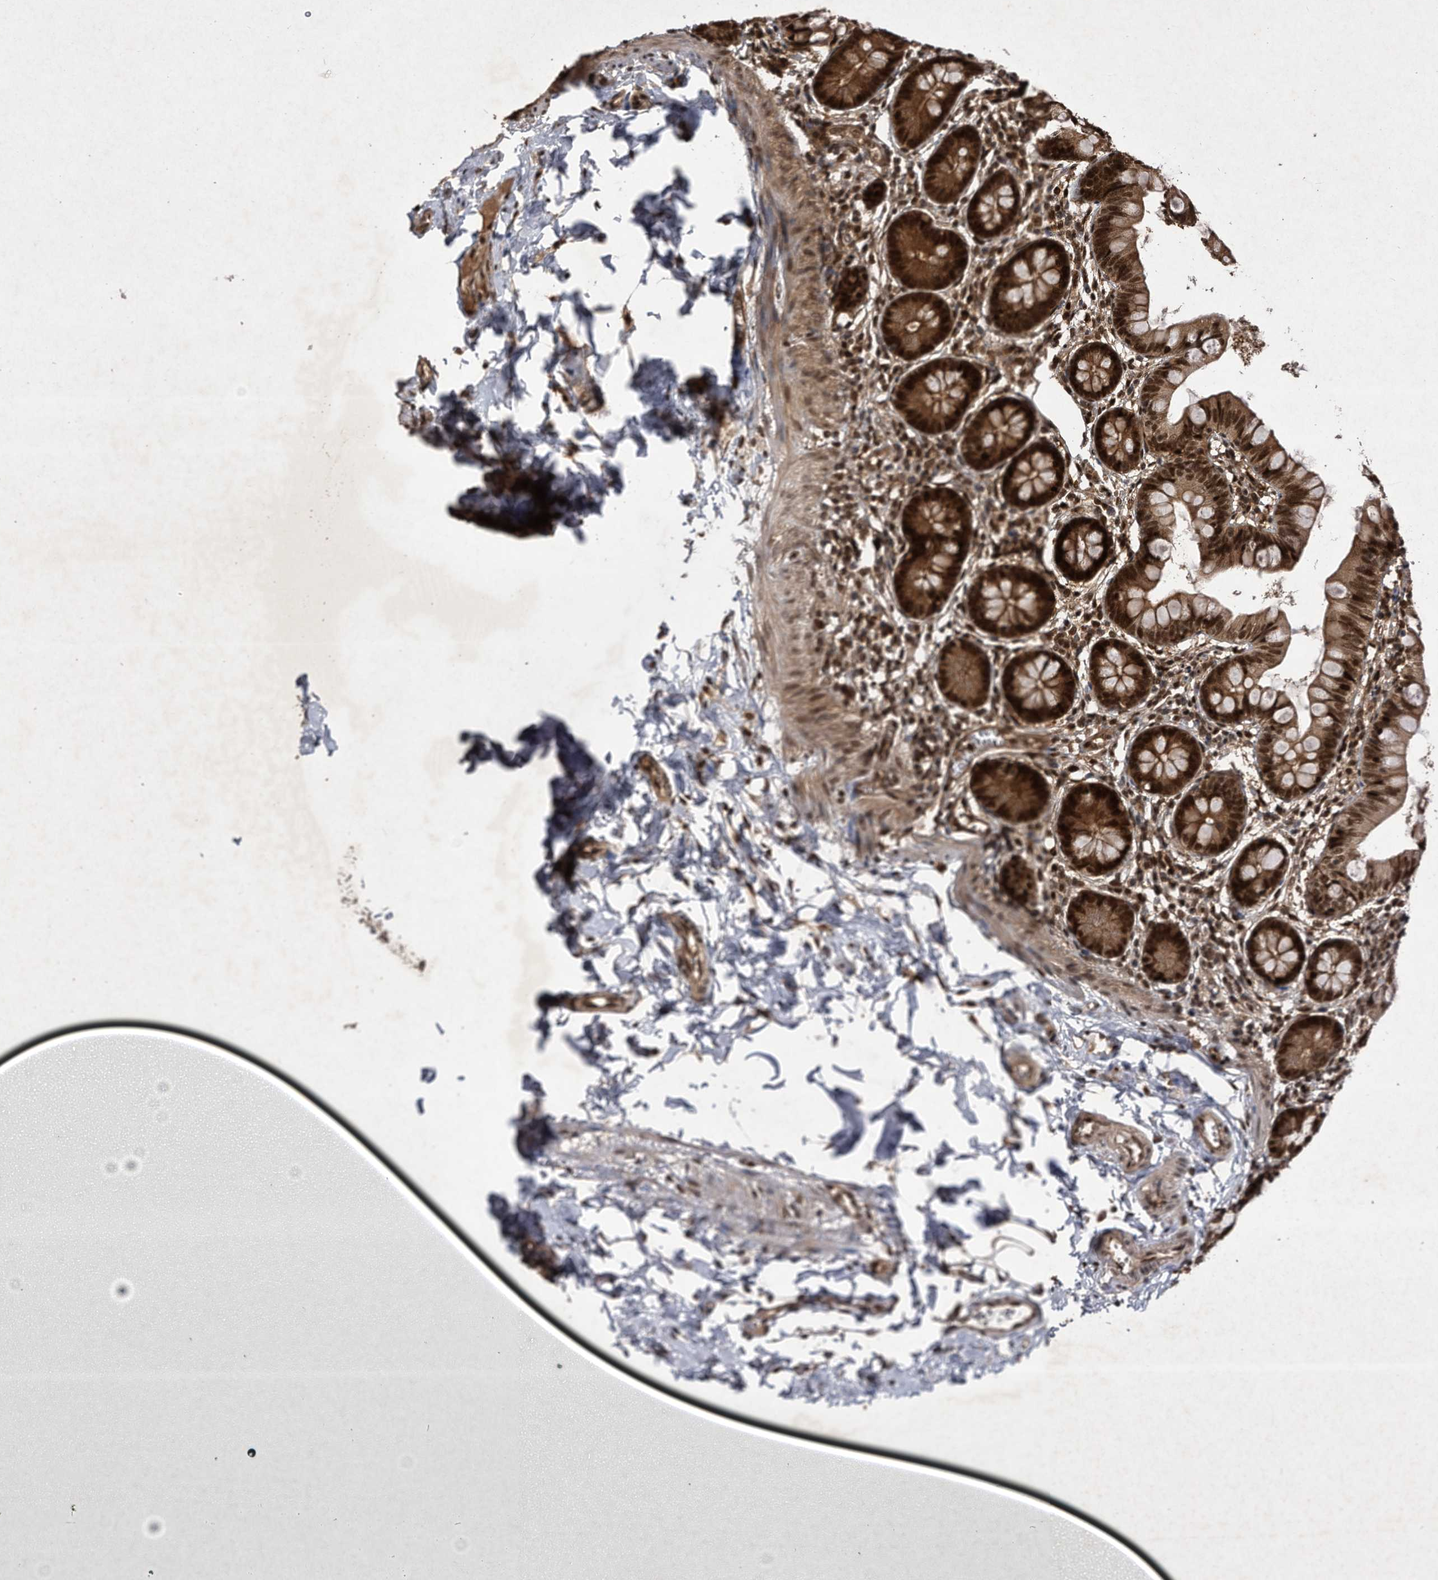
{"staining": {"intensity": "strong", "quantity": "25%-75%", "location": "cytoplasmic/membranous,nuclear"}, "tissue": "small intestine", "cell_type": "Glandular cells", "image_type": "normal", "snomed": [{"axis": "morphology", "description": "Normal tissue, NOS"}, {"axis": "topography", "description": "Small intestine"}], "caption": "Immunohistochemical staining of benign human small intestine reveals 25%-75% levels of strong cytoplasmic/membranous,nuclear protein positivity in about 25%-75% of glandular cells. (Brightfield microscopy of DAB IHC at high magnification).", "gene": "RAD23B", "patient": {"sex": "male", "age": 7}}